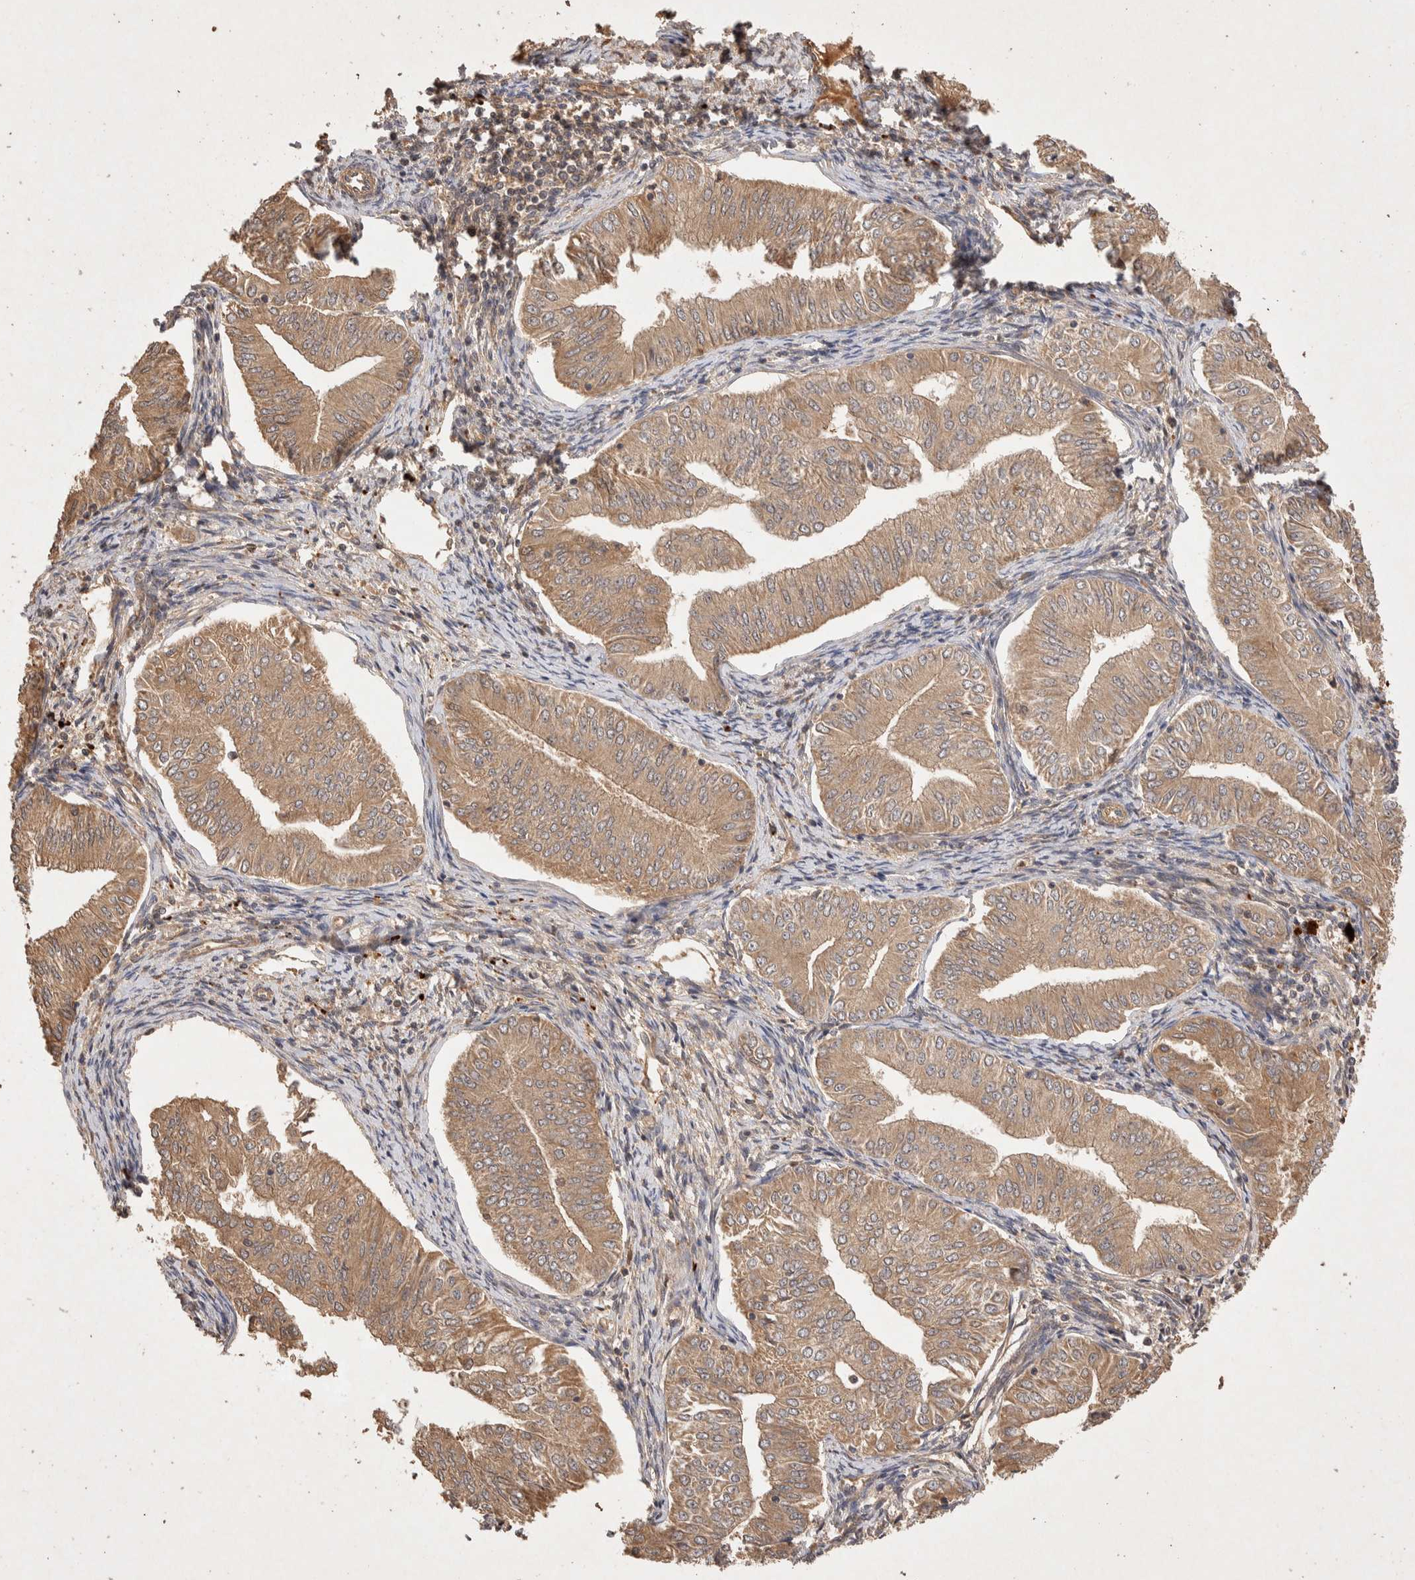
{"staining": {"intensity": "moderate", "quantity": ">75%", "location": "cytoplasmic/membranous"}, "tissue": "endometrial cancer", "cell_type": "Tumor cells", "image_type": "cancer", "snomed": [{"axis": "morphology", "description": "Normal tissue, NOS"}, {"axis": "morphology", "description": "Adenocarcinoma, NOS"}, {"axis": "topography", "description": "Endometrium"}], "caption": "Immunohistochemical staining of human endometrial adenocarcinoma demonstrates medium levels of moderate cytoplasmic/membranous staining in about >75% of tumor cells.", "gene": "NSMAF", "patient": {"sex": "female", "age": 53}}